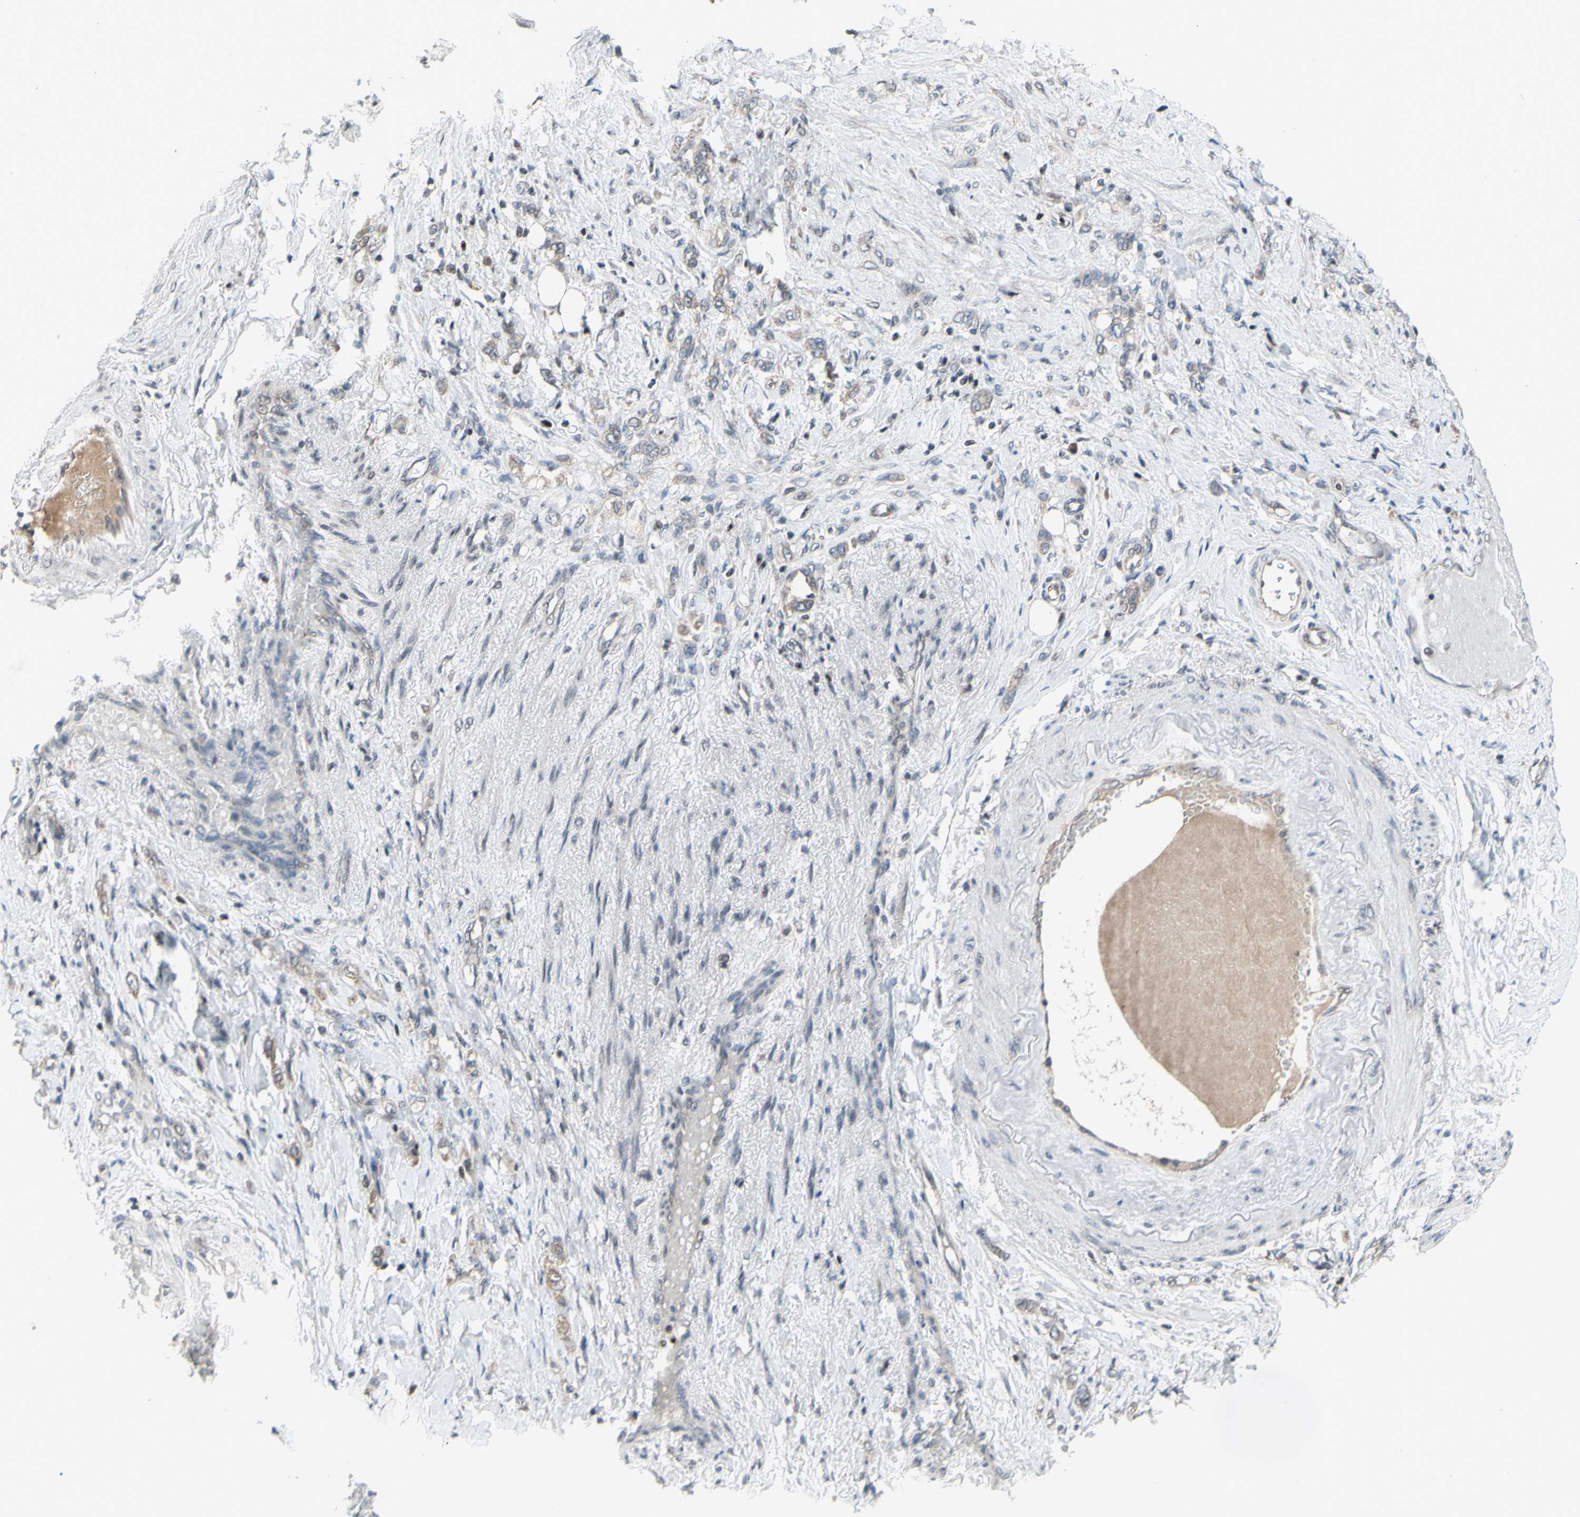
{"staining": {"intensity": "weak", "quantity": "25%-75%", "location": "cytoplasmic/membranous"}, "tissue": "stomach cancer", "cell_type": "Tumor cells", "image_type": "cancer", "snomed": [{"axis": "morphology", "description": "Adenocarcinoma, NOS"}, {"axis": "topography", "description": "Stomach"}], "caption": "There is low levels of weak cytoplasmic/membranous positivity in tumor cells of stomach cancer (adenocarcinoma), as demonstrated by immunohistochemical staining (brown color).", "gene": "SP4", "patient": {"sex": "male", "age": 82}}